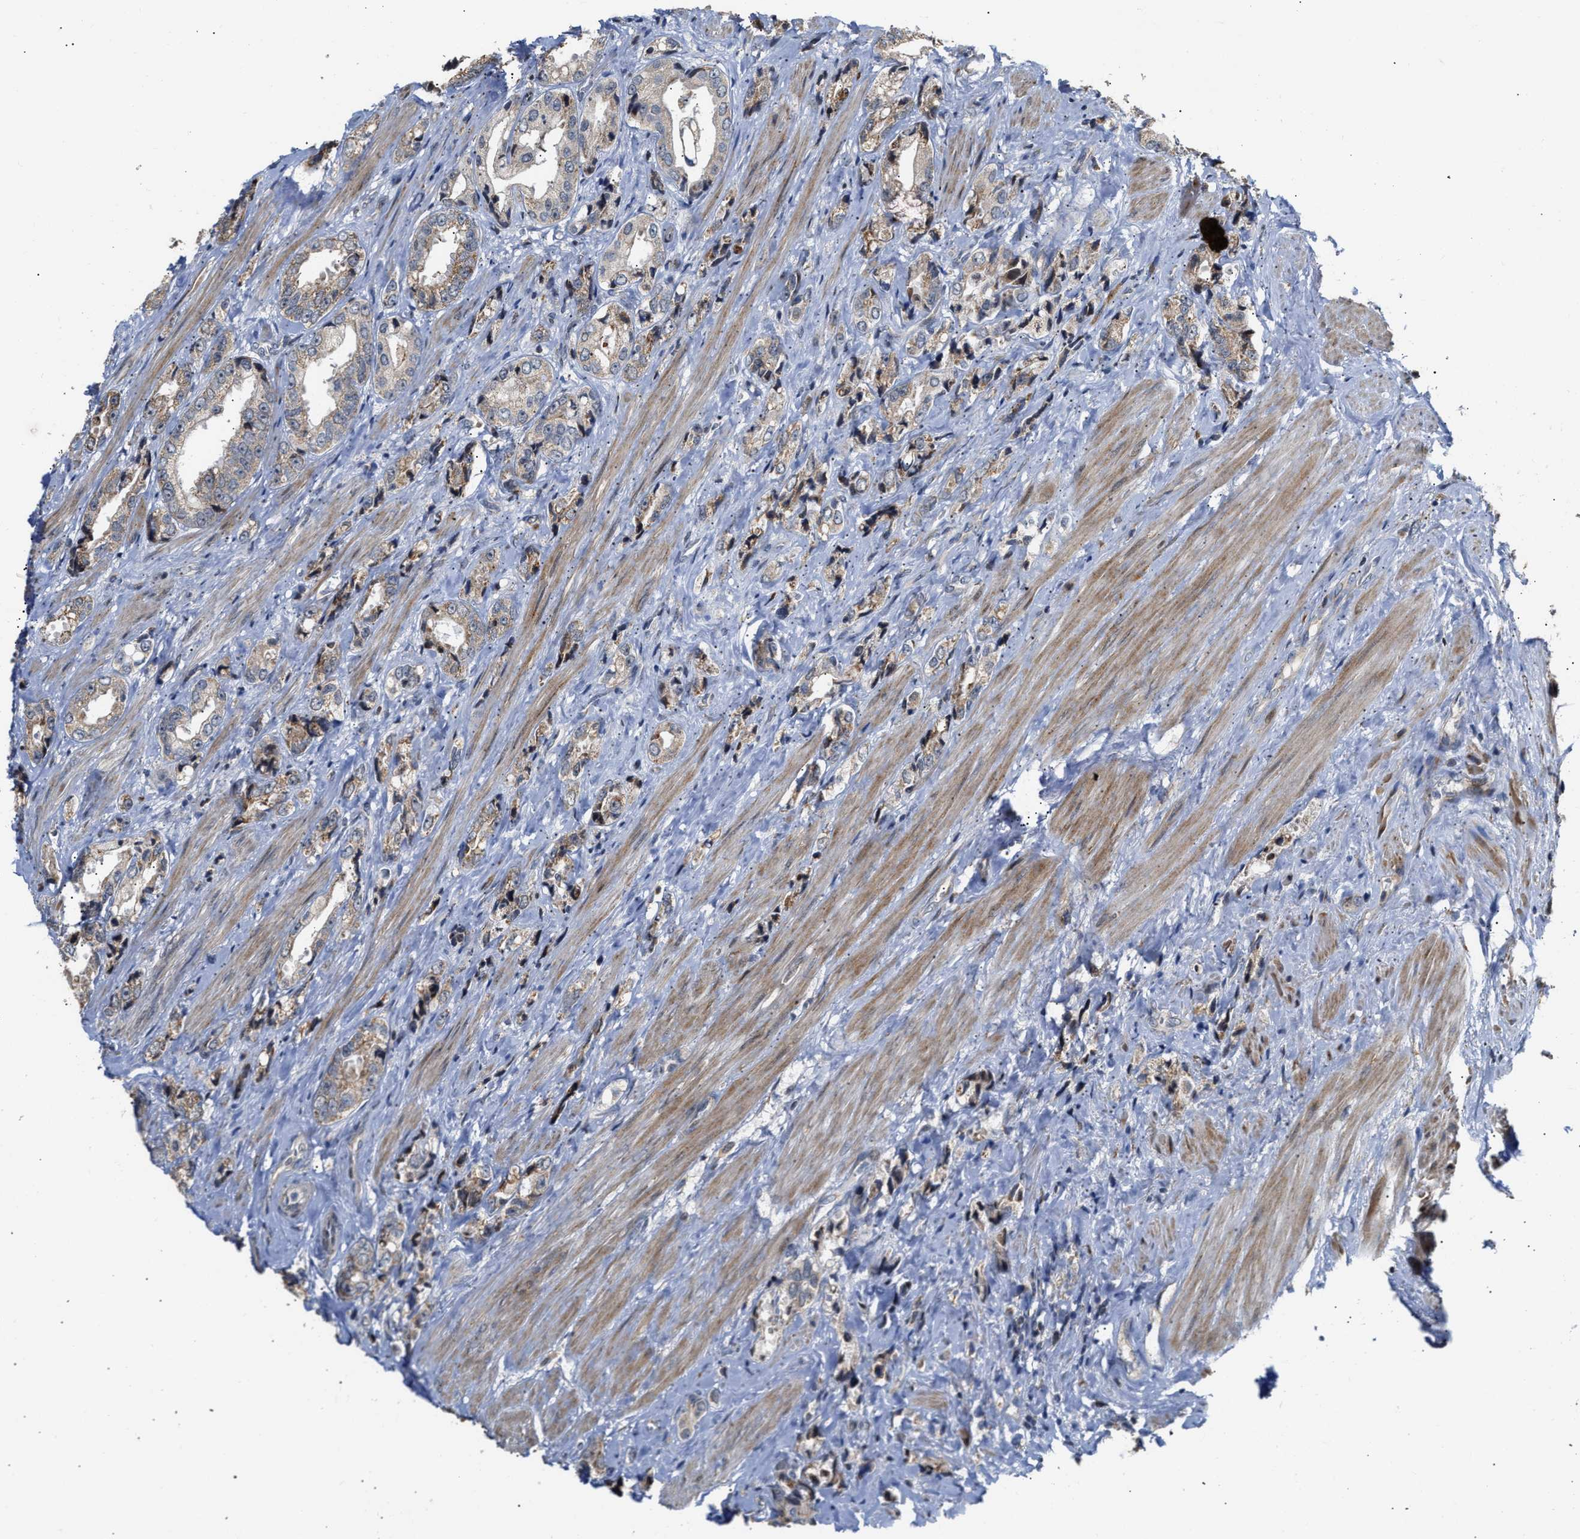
{"staining": {"intensity": "weak", "quantity": ">75%", "location": "cytoplasmic/membranous"}, "tissue": "prostate cancer", "cell_type": "Tumor cells", "image_type": "cancer", "snomed": [{"axis": "morphology", "description": "Adenocarcinoma, High grade"}, {"axis": "topography", "description": "Prostate"}], "caption": "This is a micrograph of immunohistochemistry staining of high-grade adenocarcinoma (prostate), which shows weak positivity in the cytoplasmic/membranous of tumor cells.", "gene": "DEPTOR", "patient": {"sex": "male", "age": 61}}